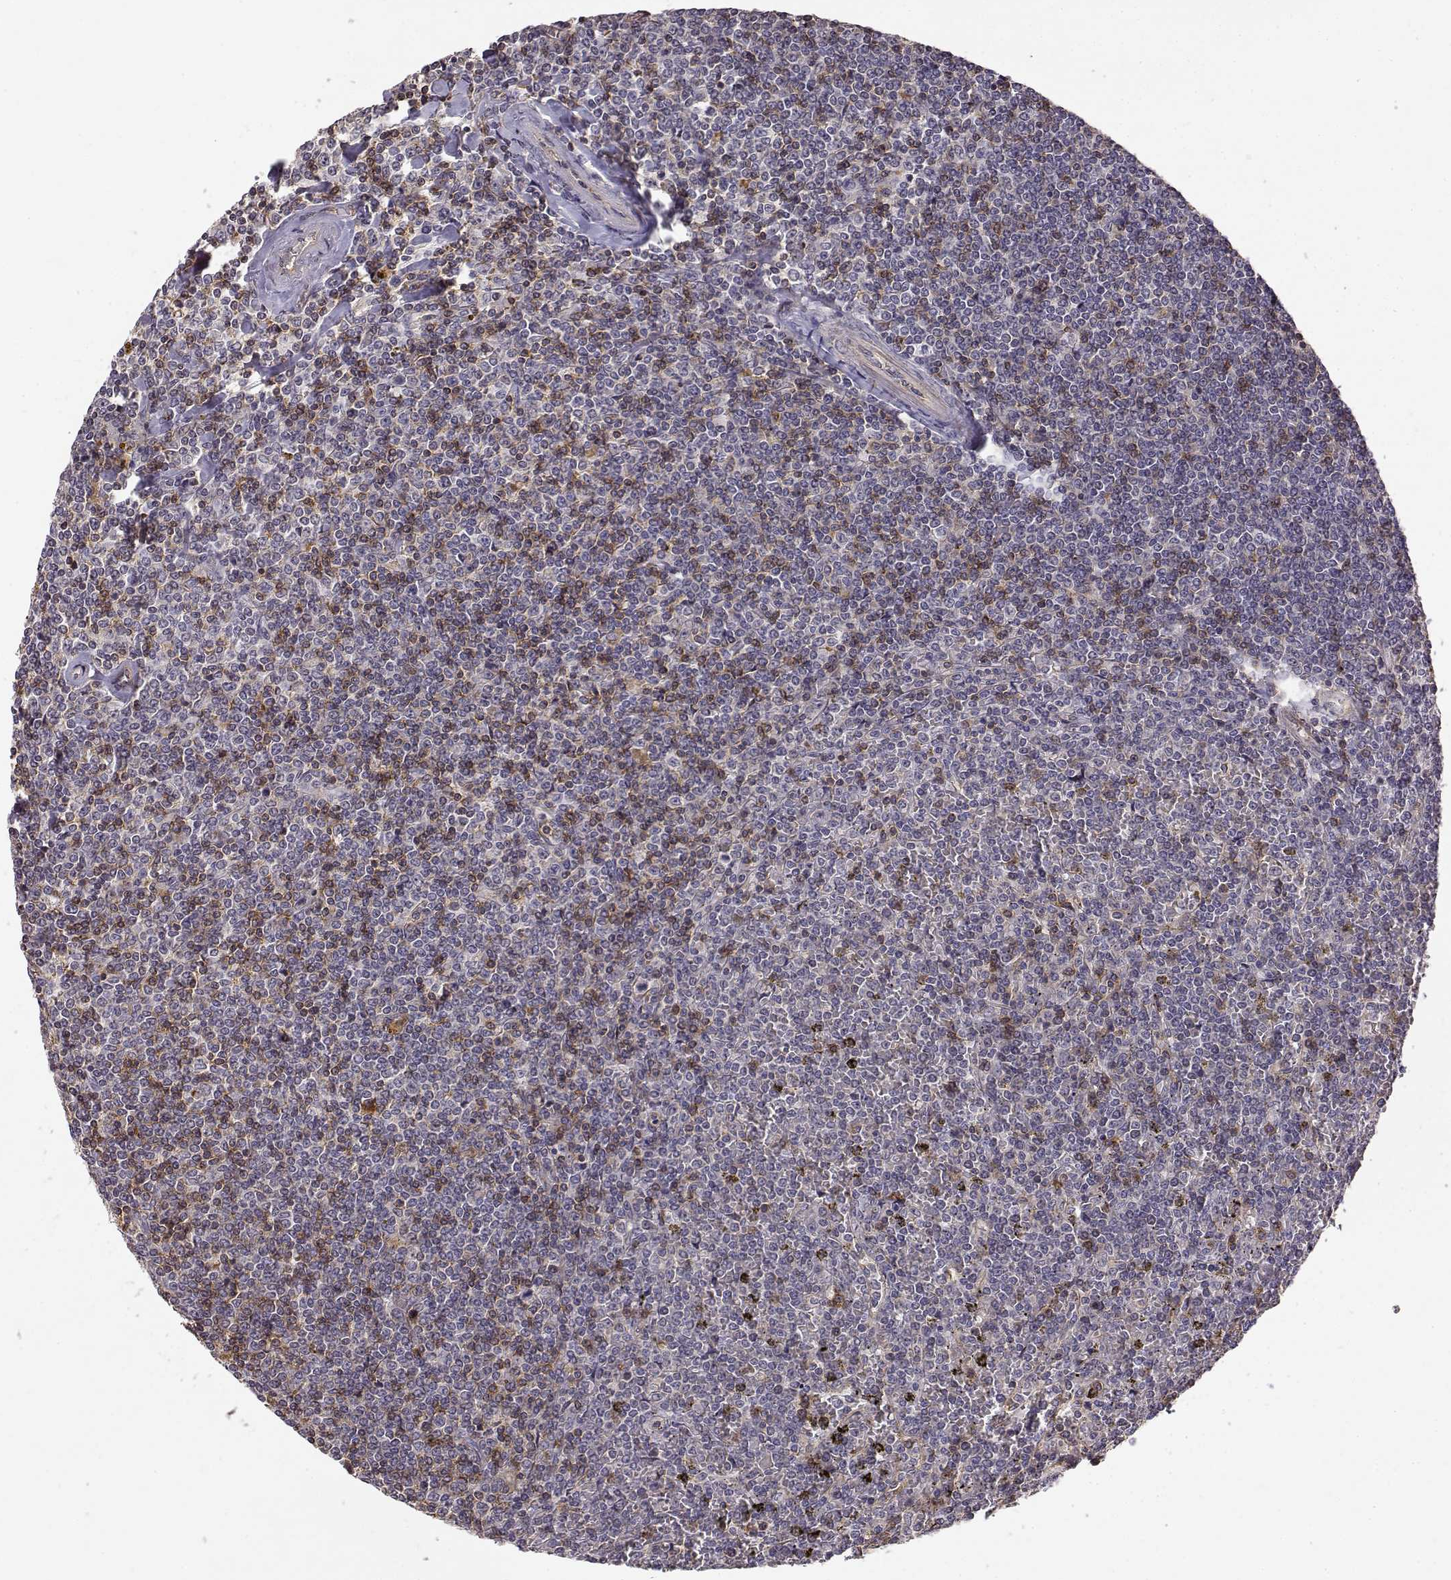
{"staining": {"intensity": "moderate", "quantity": "<25%", "location": "cytoplasmic/membranous"}, "tissue": "lymphoma", "cell_type": "Tumor cells", "image_type": "cancer", "snomed": [{"axis": "morphology", "description": "Malignant lymphoma, non-Hodgkin's type, Low grade"}, {"axis": "topography", "description": "Spleen"}], "caption": "A low amount of moderate cytoplasmic/membranous positivity is appreciated in approximately <25% of tumor cells in low-grade malignant lymphoma, non-Hodgkin's type tissue.", "gene": "IFITM1", "patient": {"sex": "female", "age": 19}}